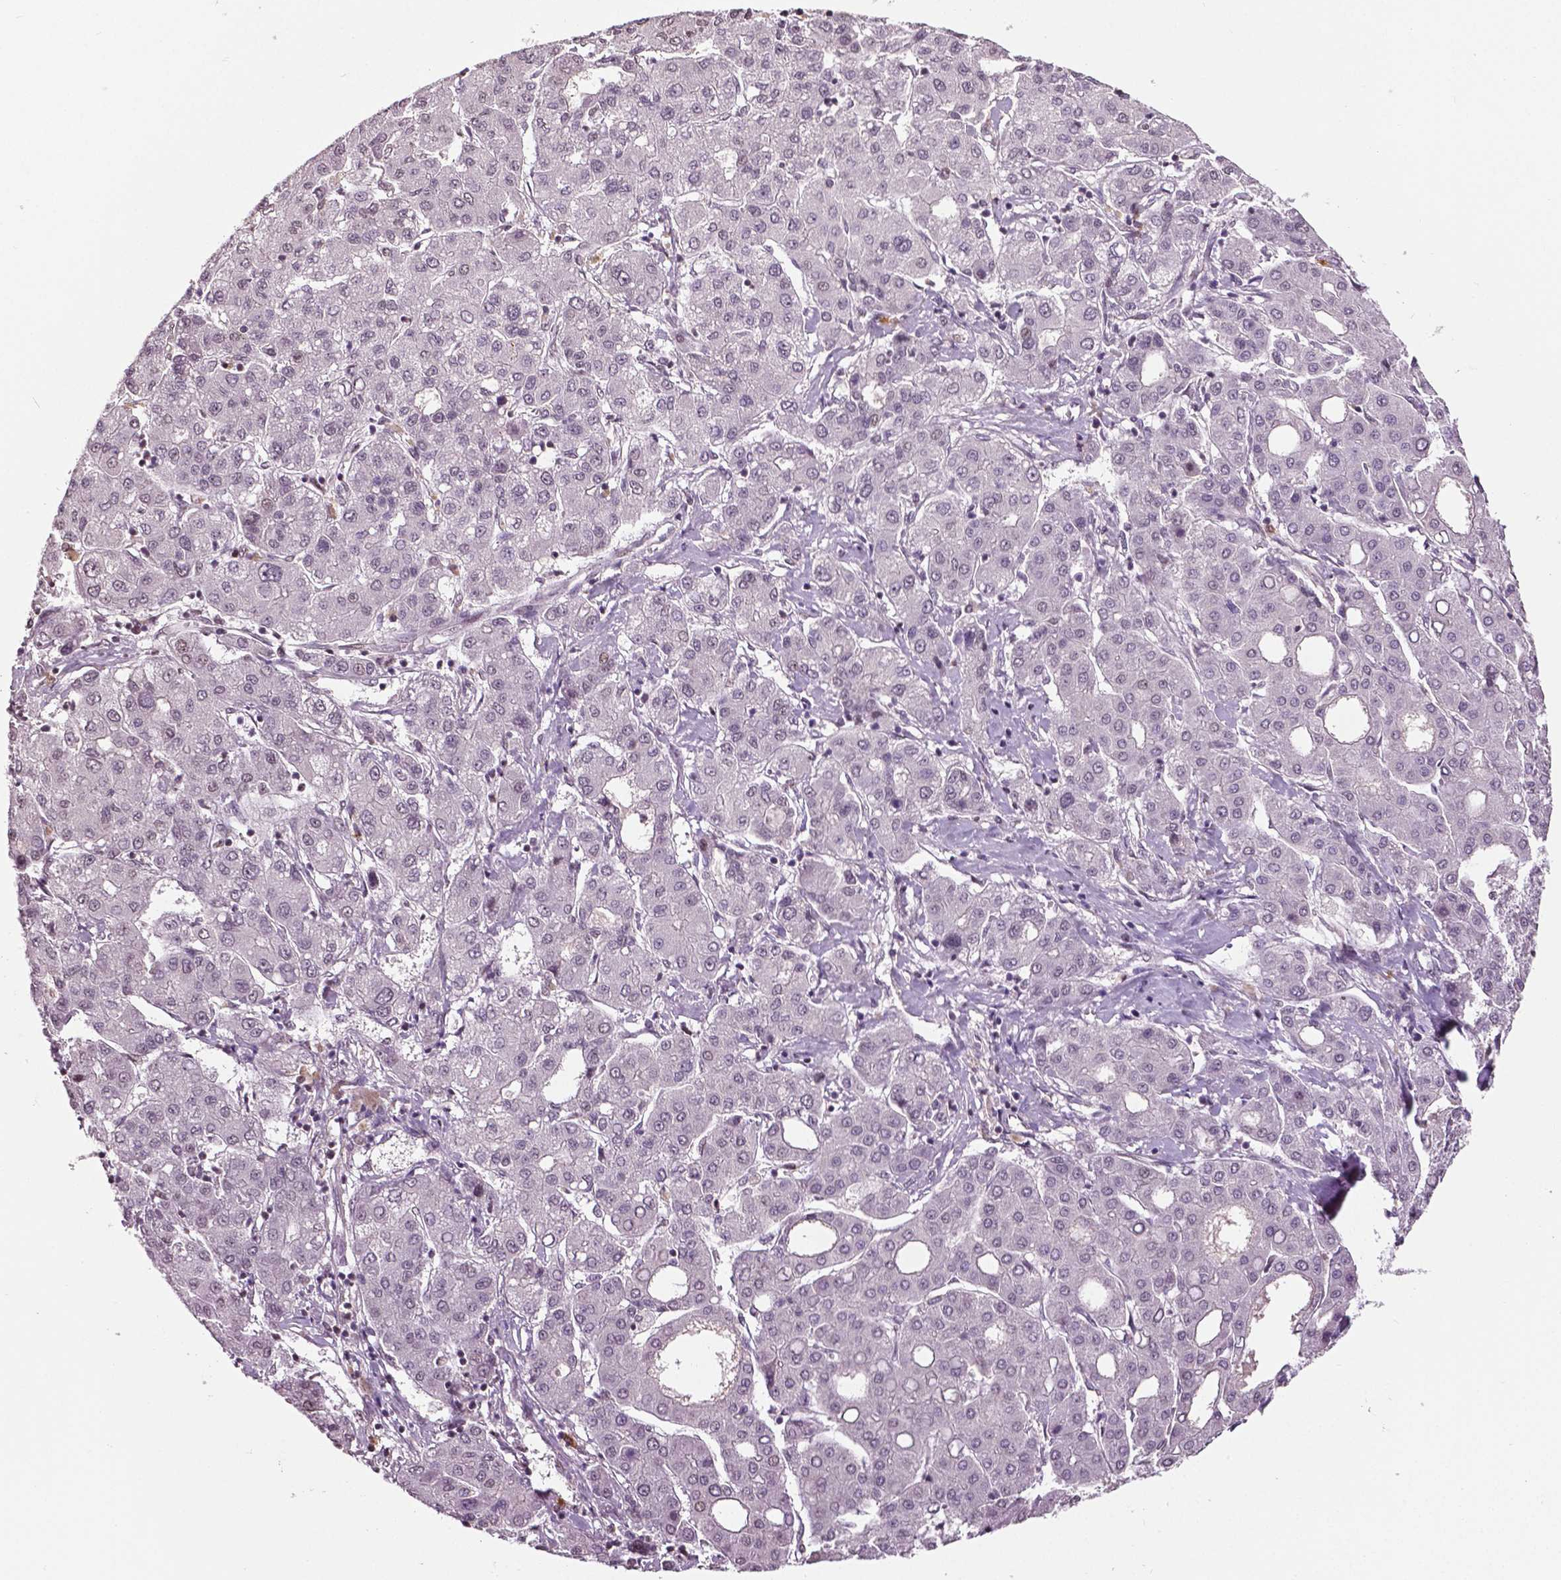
{"staining": {"intensity": "negative", "quantity": "none", "location": "none"}, "tissue": "liver cancer", "cell_type": "Tumor cells", "image_type": "cancer", "snomed": [{"axis": "morphology", "description": "Carcinoma, Hepatocellular, NOS"}, {"axis": "topography", "description": "Liver"}], "caption": "This is a image of IHC staining of liver hepatocellular carcinoma, which shows no positivity in tumor cells. (Stains: DAB (3,3'-diaminobenzidine) IHC with hematoxylin counter stain, Microscopy: brightfield microscopy at high magnification).", "gene": "DLX5", "patient": {"sex": "male", "age": 65}}